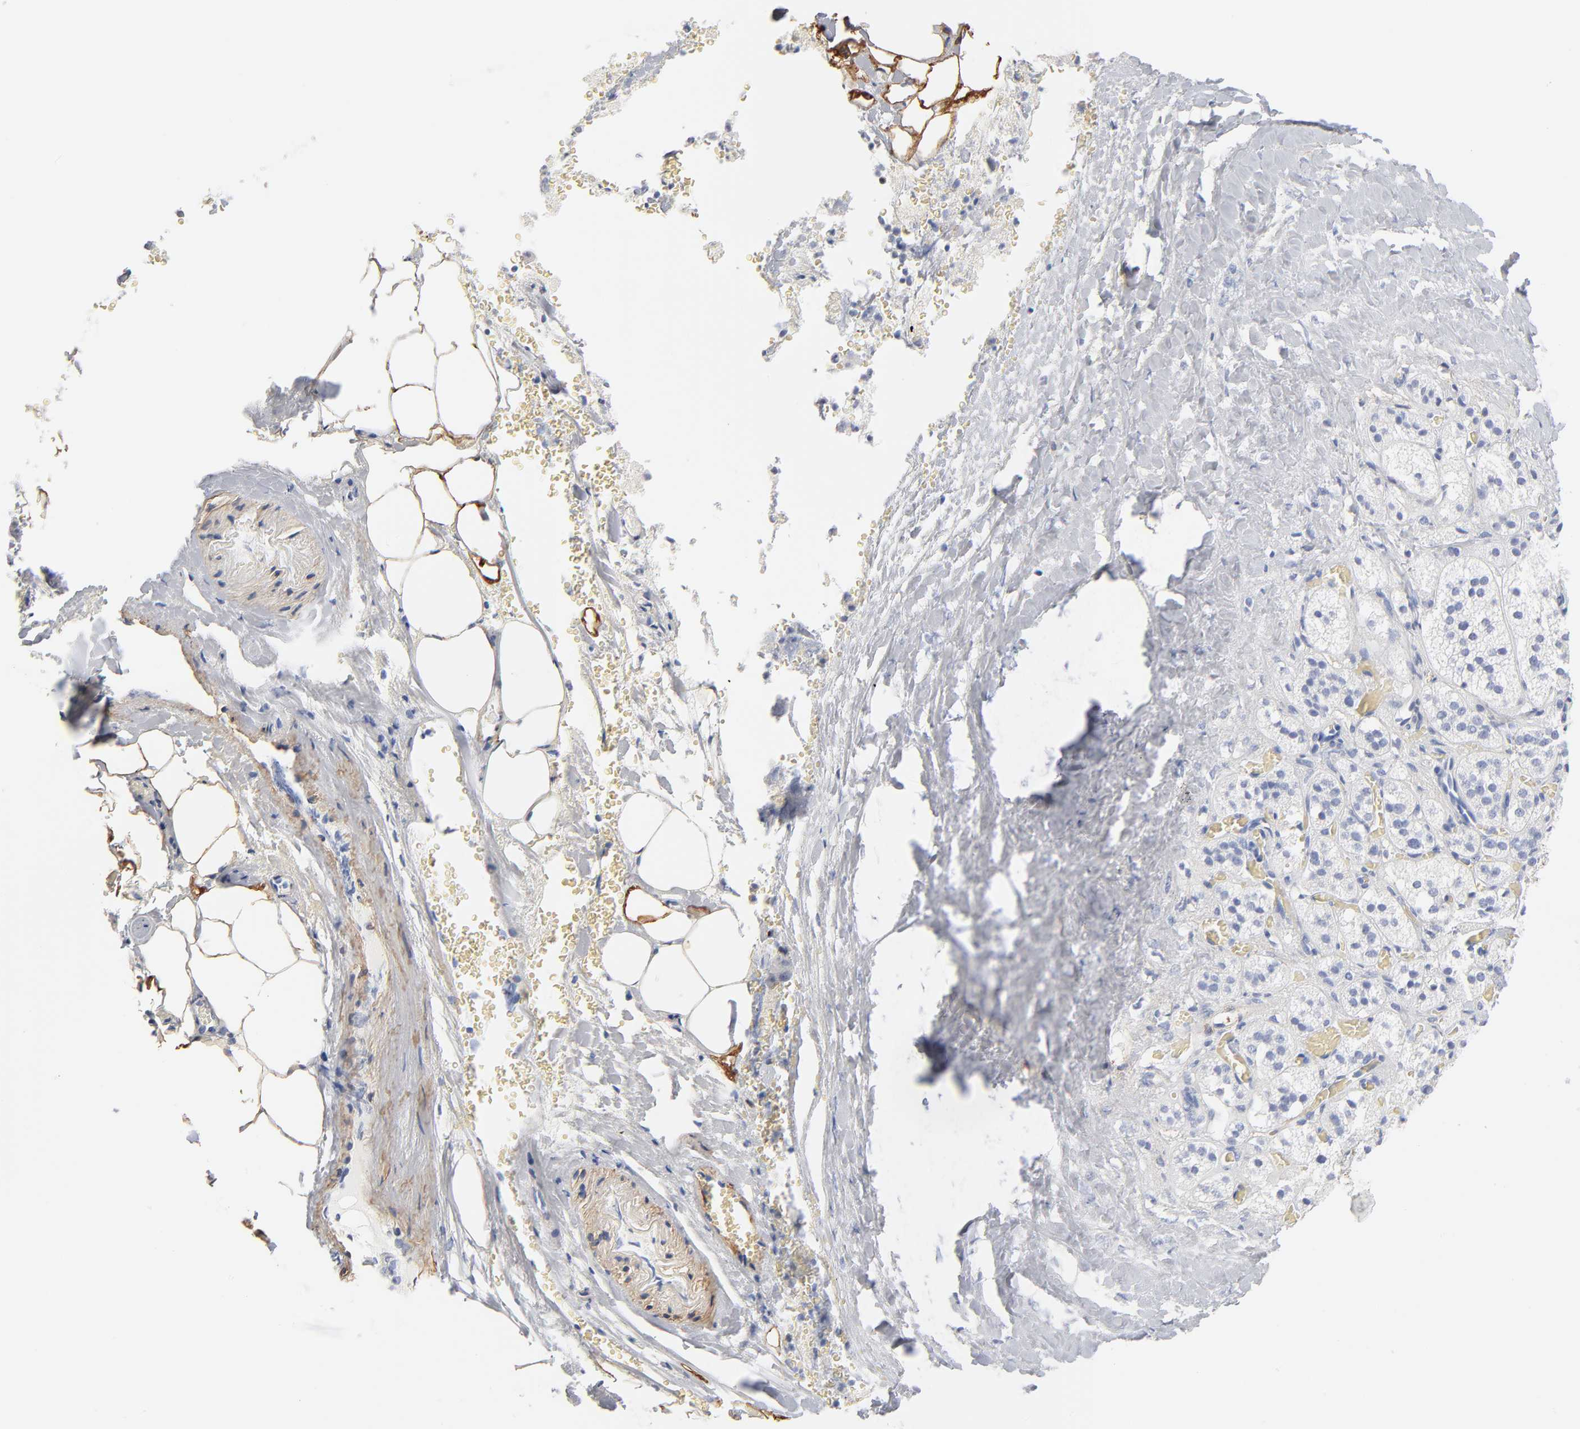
{"staining": {"intensity": "negative", "quantity": "none", "location": "none"}, "tissue": "adrenal gland", "cell_type": "Glandular cells", "image_type": "normal", "snomed": [{"axis": "morphology", "description": "Normal tissue, NOS"}, {"axis": "topography", "description": "Adrenal gland"}], "caption": "This is an IHC histopathology image of normal adrenal gland. There is no staining in glandular cells.", "gene": "AGTR1", "patient": {"sex": "female", "age": 71}}